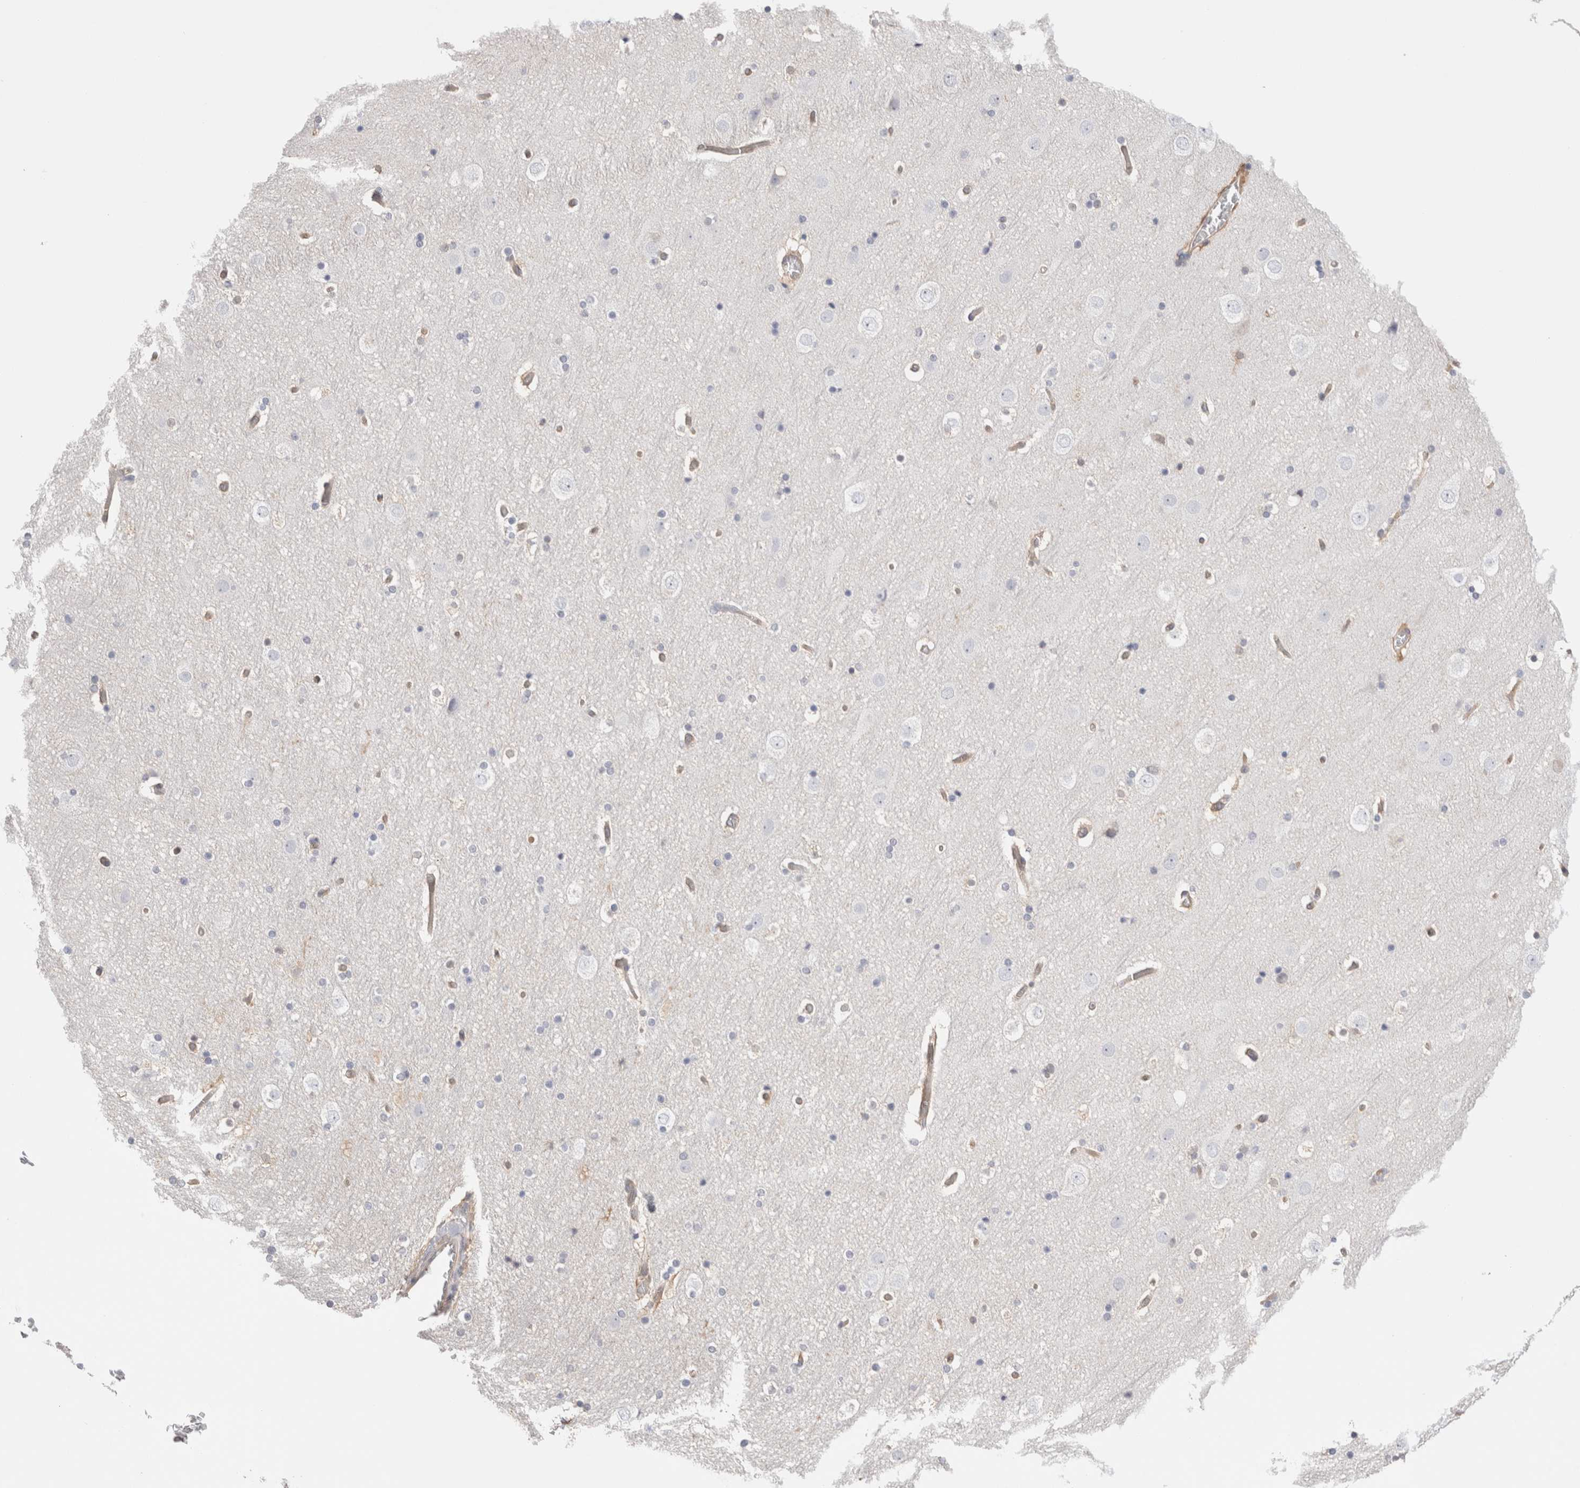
{"staining": {"intensity": "moderate", "quantity": "25%-75%", "location": "cytoplasmic/membranous"}, "tissue": "cerebral cortex", "cell_type": "Endothelial cells", "image_type": "normal", "snomed": [{"axis": "morphology", "description": "Normal tissue, NOS"}, {"axis": "topography", "description": "Cerebral cortex"}], "caption": "IHC (DAB (3,3'-diaminobenzidine)) staining of normal human cerebral cortex displays moderate cytoplasmic/membranous protein staining in about 25%-75% of endothelial cells.", "gene": "CAPN2", "patient": {"sex": "male", "age": 57}}